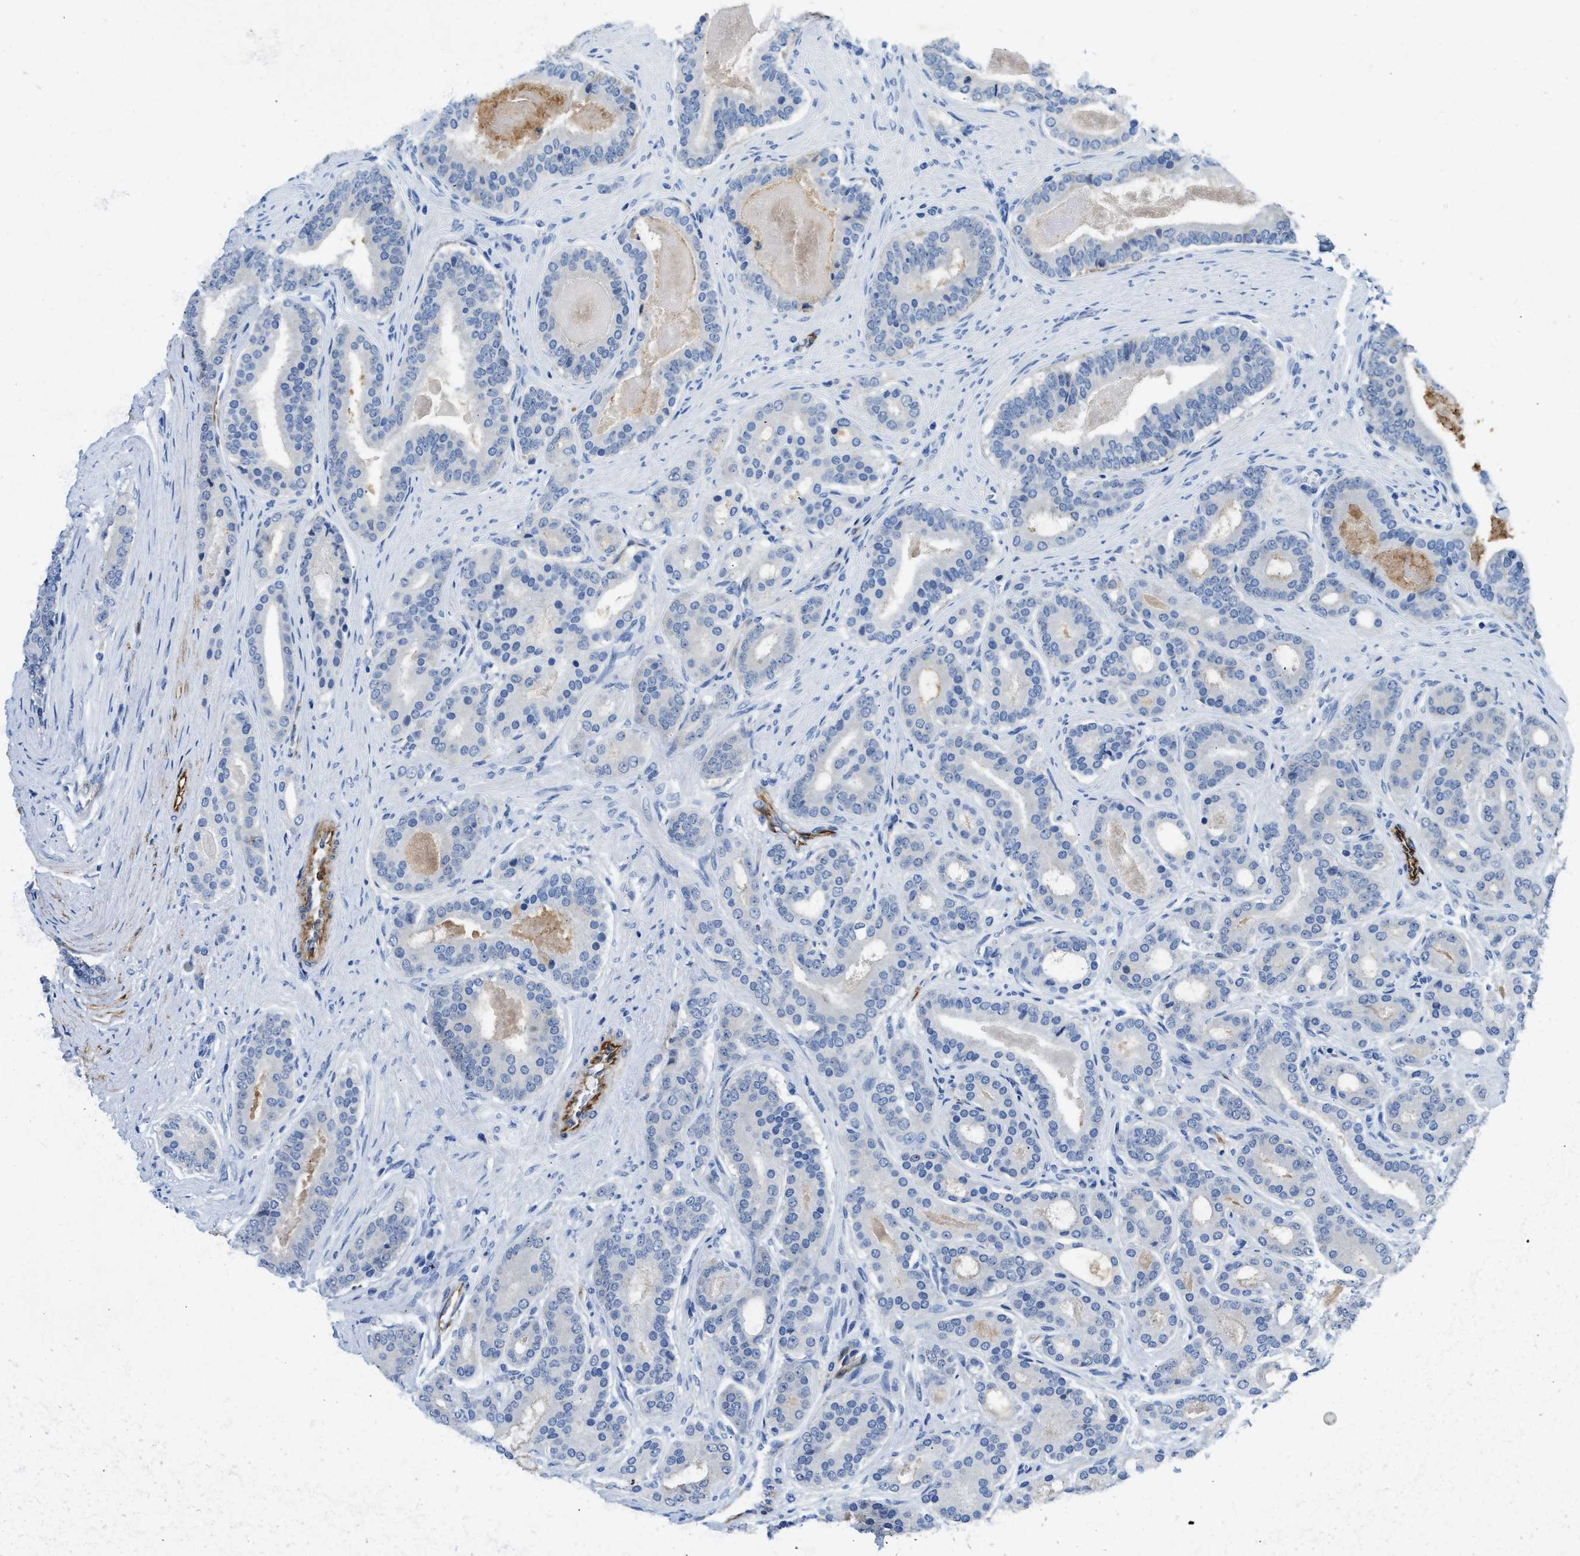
{"staining": {"intensity": "negative", "quantity": "none", "location": "none"}, "tissue": "prostate cancer", "cell_type": "Tumor cells", "image_type": "cancer", "snomed": [{"axis": "morphology", "description": "Adenocarcinoma, High grade"}, {"axis": "topography", "description": "Prostate"}], "caption": "Tumor cells show no significant positivity in prostate cancer (adenocarcinoma (high-grade)).", "gene": "SPEG", "patient": {"sex": "male", "age": 60}}